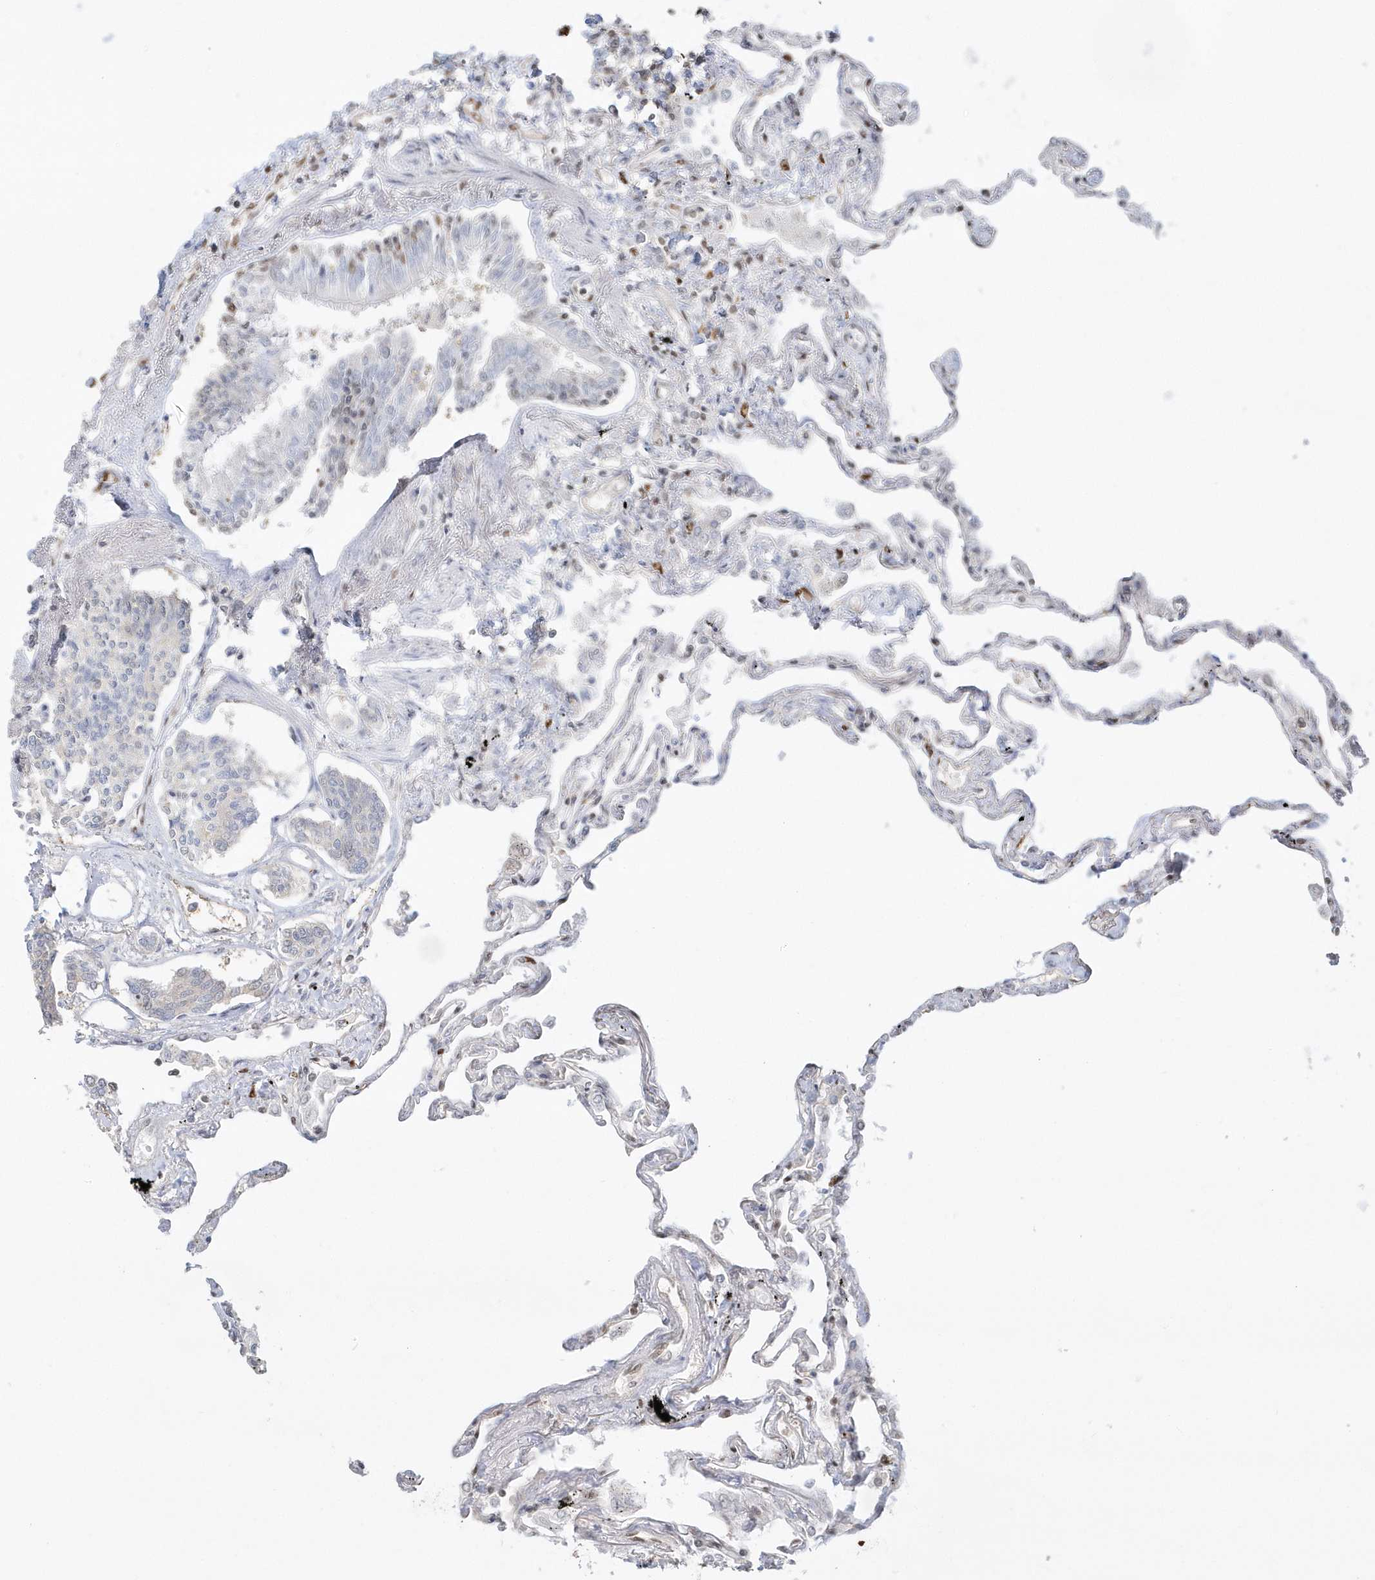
{"staining": {"intensity": "strong", "quantity": "25%-75%", "location": "nuclear"}, "tissue": "lung", "cell_type": "Alveolar cells", "image_type": "normal", "snomed": [{"axis": "morphology", "description": "Normal tissue, NOS"}, {"axis": "topography", "description": "Lung"}], "caption": "A photomicrograph of human lung stained for a protein displays strong nuclear brown staining in alveolar cells.", "gene": "SUMO2", "patient": {"sex": "female", "age": 67}}